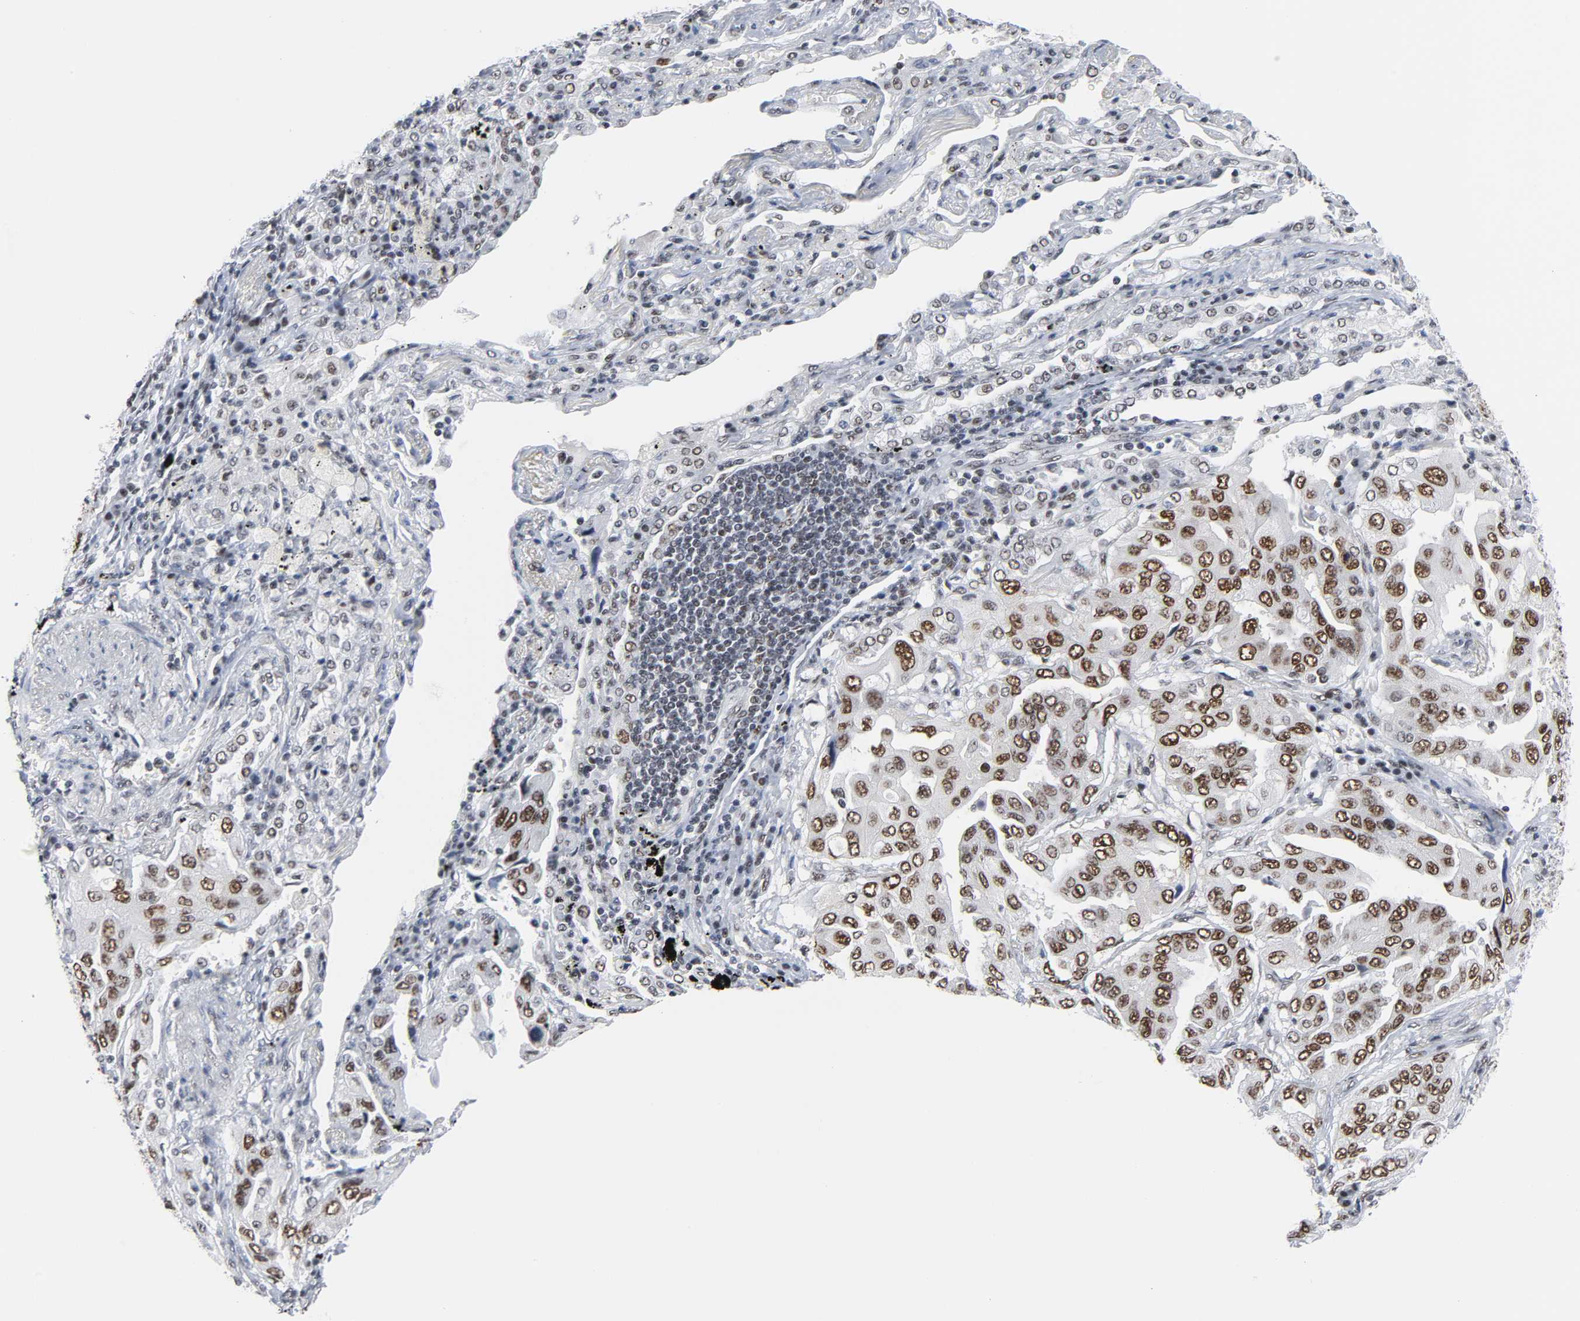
{"staining": {"intensity": "strong", "quantity": ">75%", "location": "cytoplasmic/membranous,nuclear"}, "tissue": "lung cancer", "cell_type": "Tumor cells", "image_type": "cancer", "snomed": [{"axis": "morphology", "description": "Adenocarcinoma, NOS"}, {"axis": "topography", "description": "Lung"}], "caption": "Human lung adenocarcinoma stained for a protein (brown) reveals strong cytoplasmic/membranous and nuclear positive positivity in approximately >75% of tumor cells.", "gene": "CSTF2", "patient": {"sex": "female", "age": 65}}